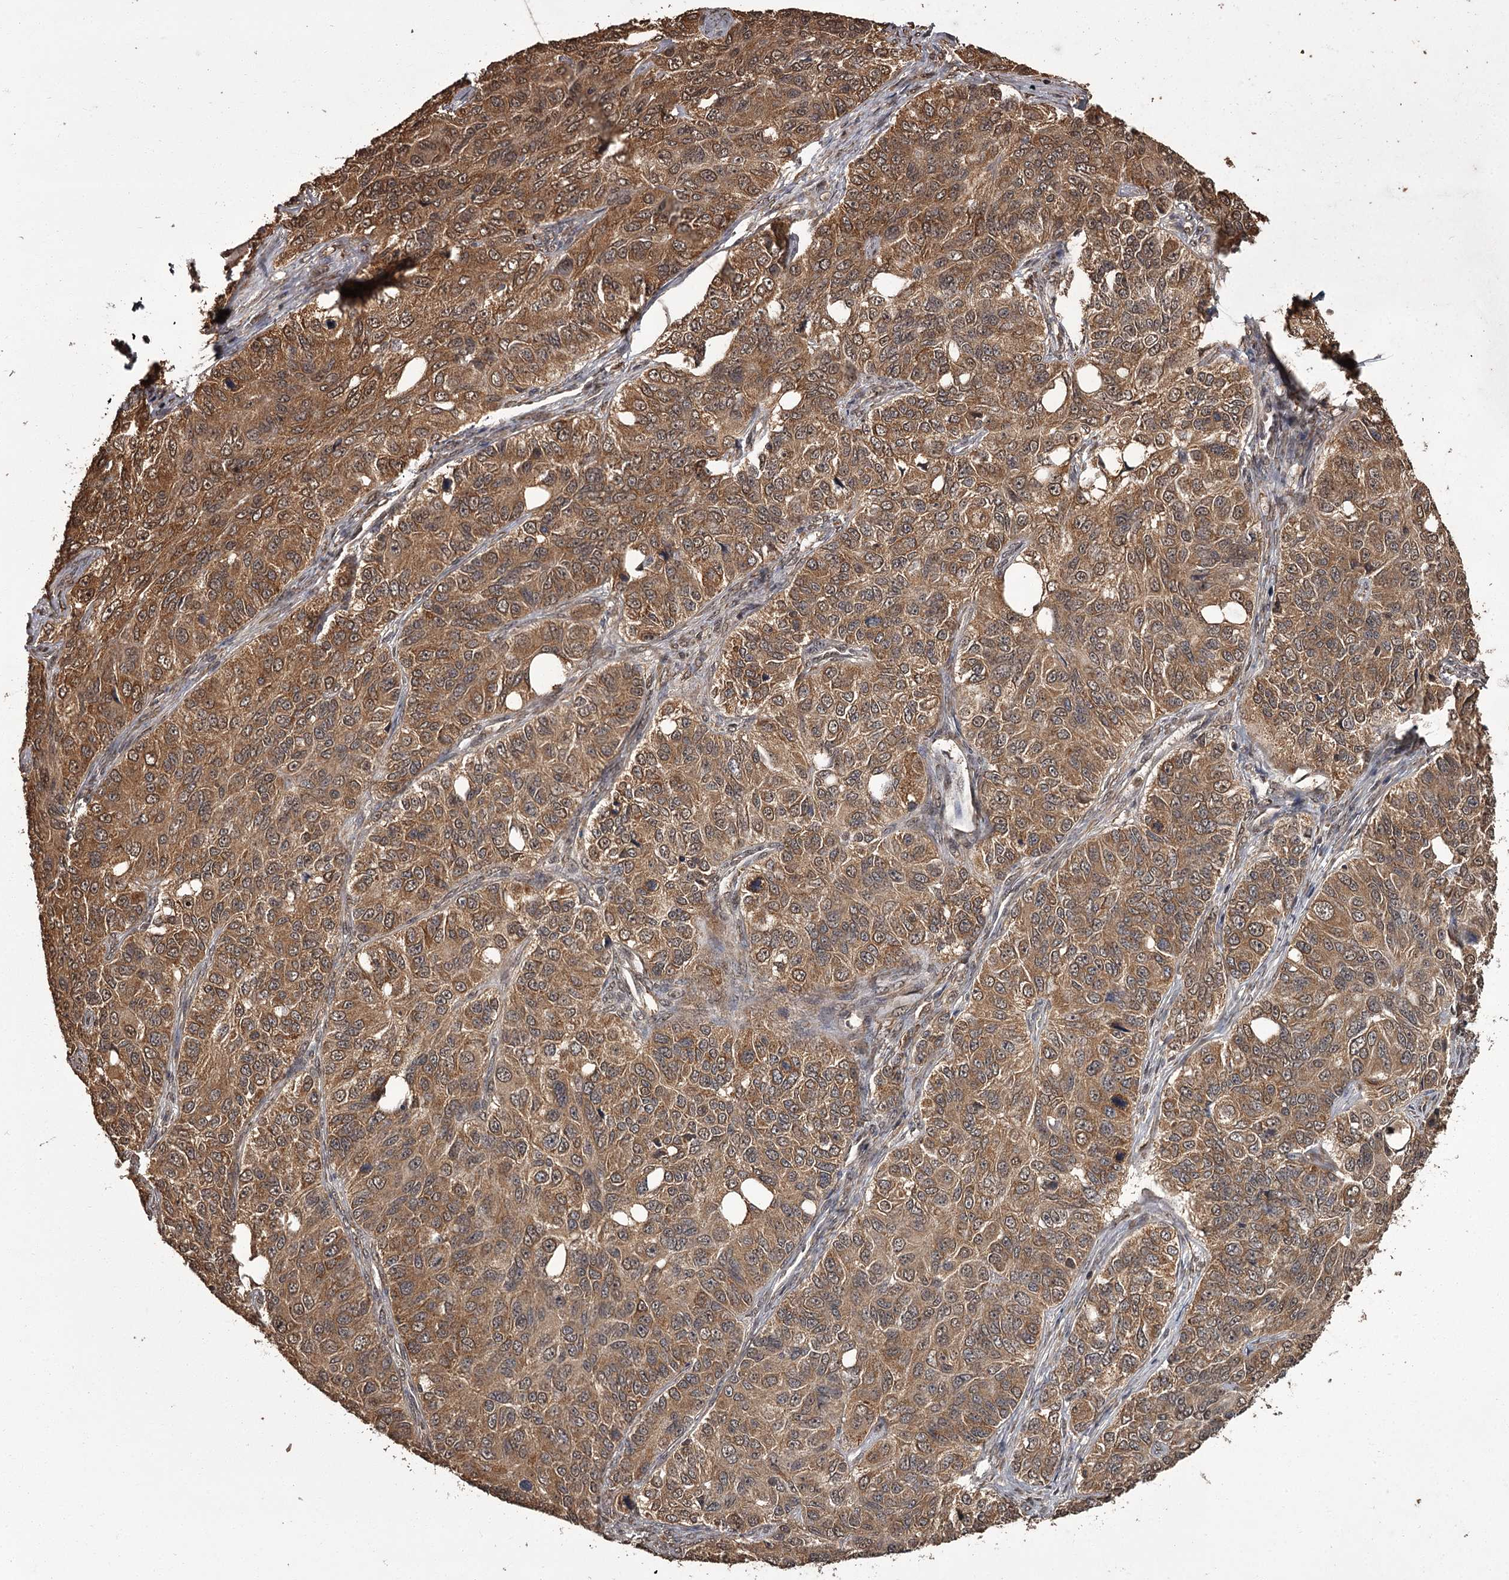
{"staining": {"intensity": "moderate", "quantity": ">75%", "location": "cytoplasmic/membranous"}, "tissue": "ovarian cancer", "cell_type": "Tumor cells", "image_type": "cancer", "snomed": [{"axis": "morphology", "description": "Carcinoma, endometroid"}, {"axis": "topography", "description": "Ovary"}], "caption": "Immunohistochemical staining of ovarian cancer (endometroid carcinoma) displays medium levels of moderate cytoplasmic/membranous protein staining in about >75% of tumor cells.", "gene": "NPRL2", "patient": {"sex": "female", "age": 51}}